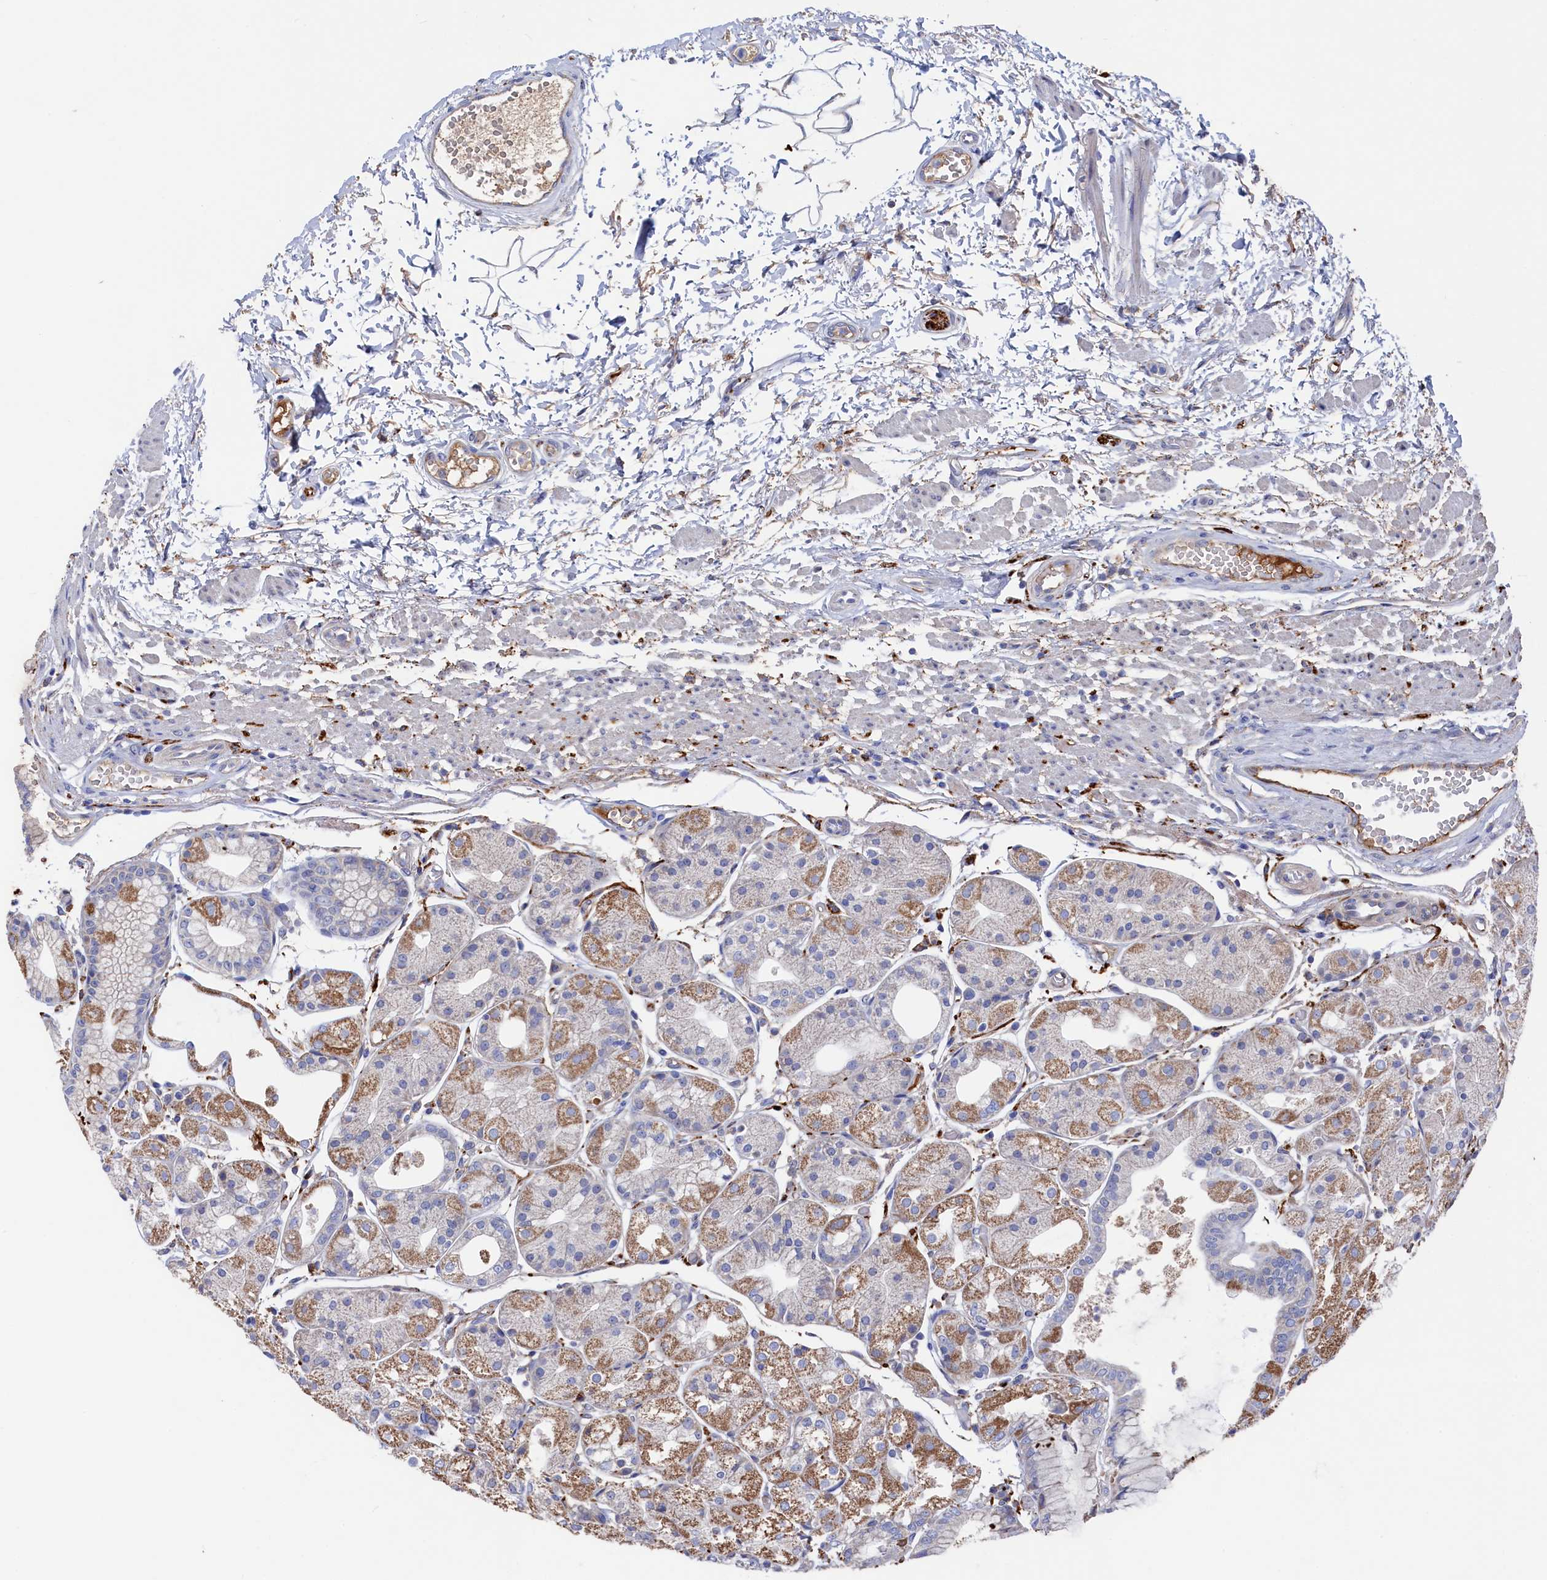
{"staining": {"intensity": "moderate", "quantity": "<25%", "location": "cytoplasmic/membranous"}, "tissue": "stomach", "cell_type": "Glandular cells", "image_type": "normal", "snomed": [{"axis": "morphology", "description": "Normal tissue, NOS"}, {"axis": "topography", "description": "Stomach, upper"}], "caption": "Normal stomach displays moderate cytoplasmic/membranous staining in about <25% of glandular cells (DAB (3,3'-diaminobenzidine) IHC, brown staining for protein, blue staining for nuclei)..", "gene": "C12orf73", "patient": {"sex": "male", "age": 72}}